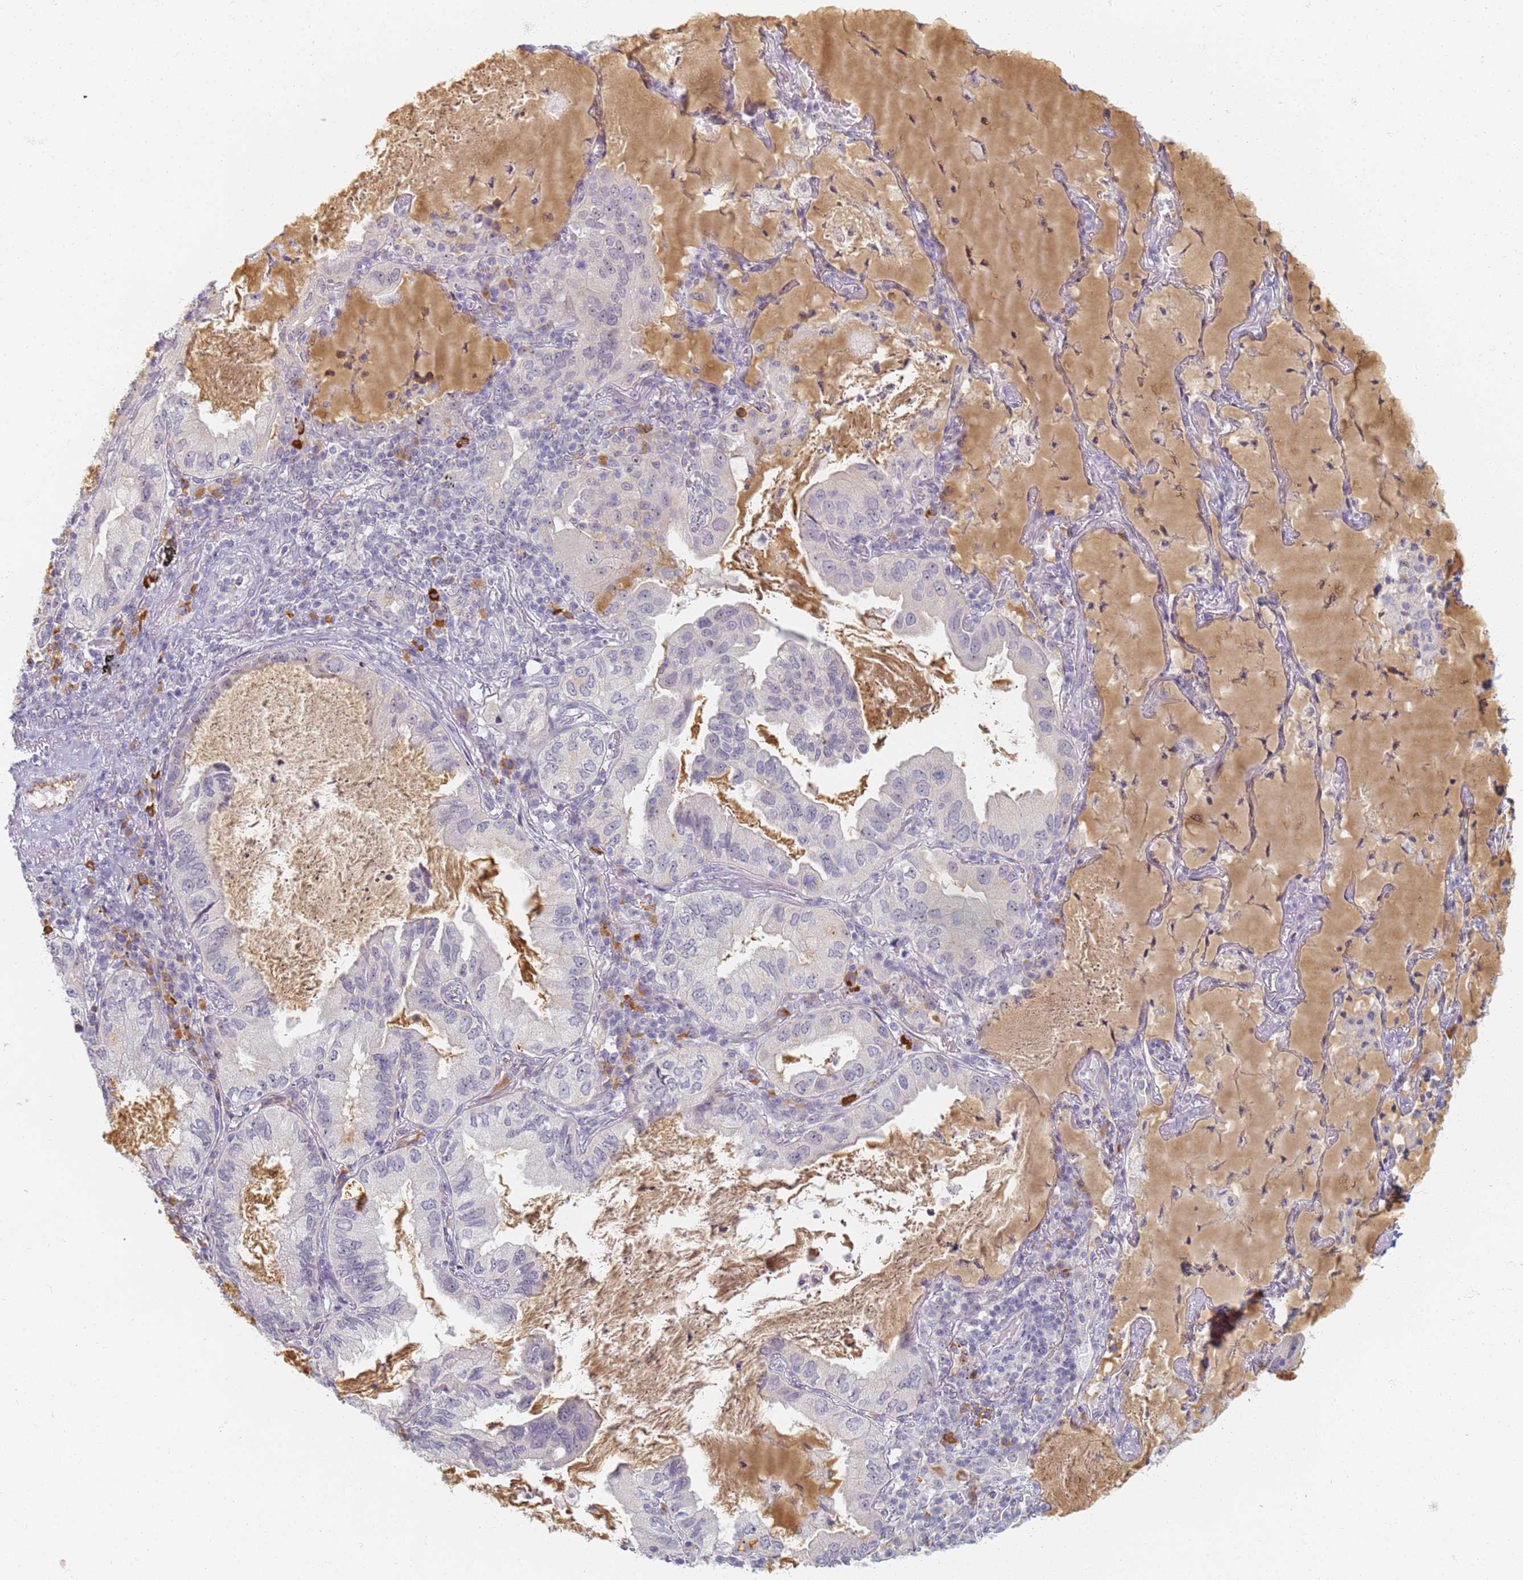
{"staining": {"intensity": "negative", "quantity": "none", "location": "none"}, "tissue": "lung cancer", "cell_type": "Tumor cells", "image_type": "cancer", "snomed": [{"axis": "morphology", "description": "Adenocarcinoma, NOS"}, {"axis": "topography", "description": "Lung"}], "caption": "Human lung cancer stained for a protein using immunohistochemistry (IHC) displays no staining in tumor cells.", "gene": "SLC38A9", "patient": {"sex": "female", "age": 69}}